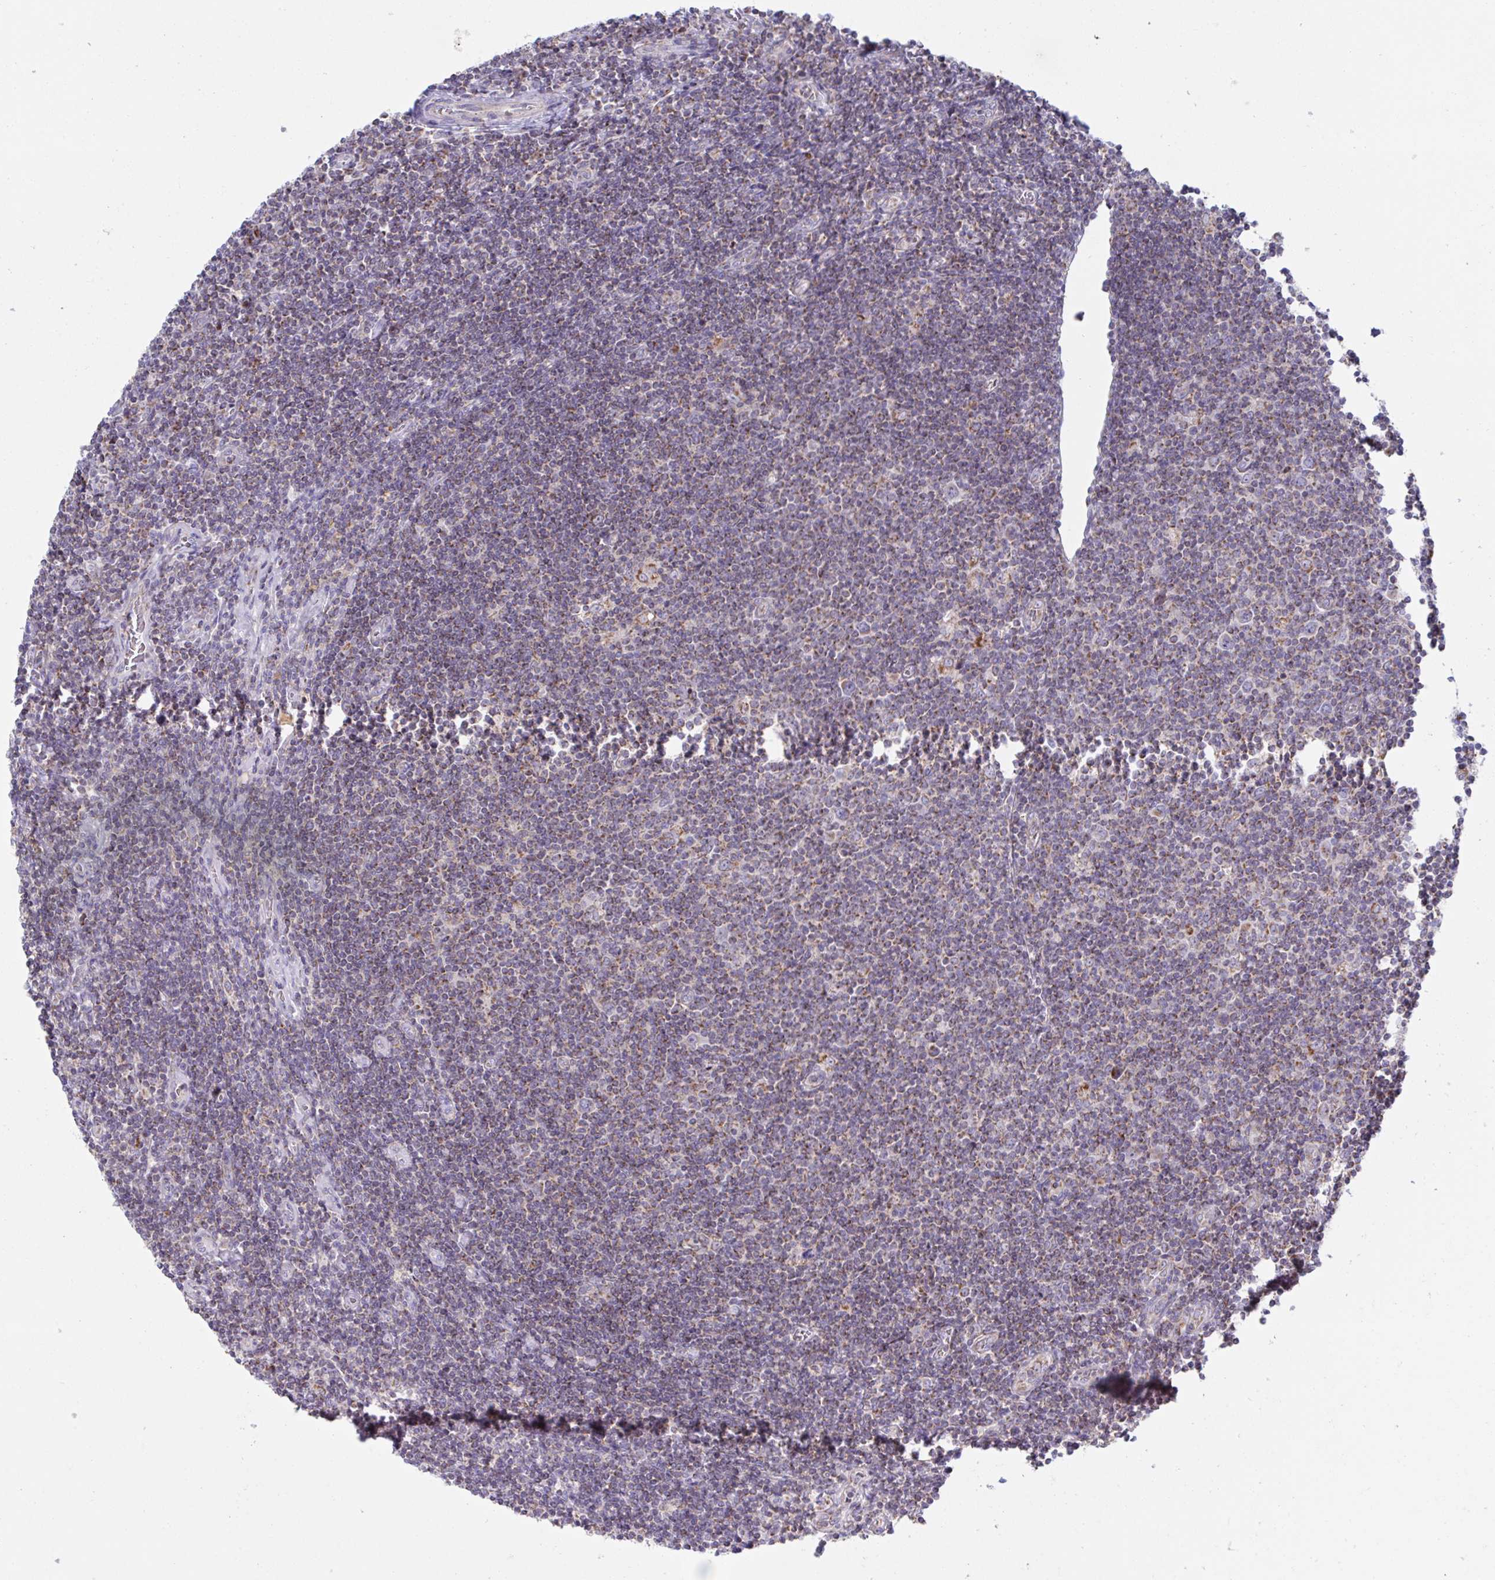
{"staining": {"intensity": "moderate", "quantity": "<25%", "location": "cytoplasmic/membranous"}, "tissue": "lymphoma", "cell_type": "Tumor cells", "image_type": "cancer", "snomed": [{"axis": "morphology", "description": "Hodgkin's disease, NOS"}, {"axis": "topography", "description": "Lymph node"}], "caption": "IHC of human lymphoma reveals low levels of moderate cytoplasmic/membranous expression in about <25% of tumor cells. The protein is stained brown, and the nuclei are stained in blue (DAB (3,3'-diaminobenzidine) IHC with brightfield microscopy, high magnification).", "gene": "NDUFA7", "patient": {"sex": "male", "age": 40}}